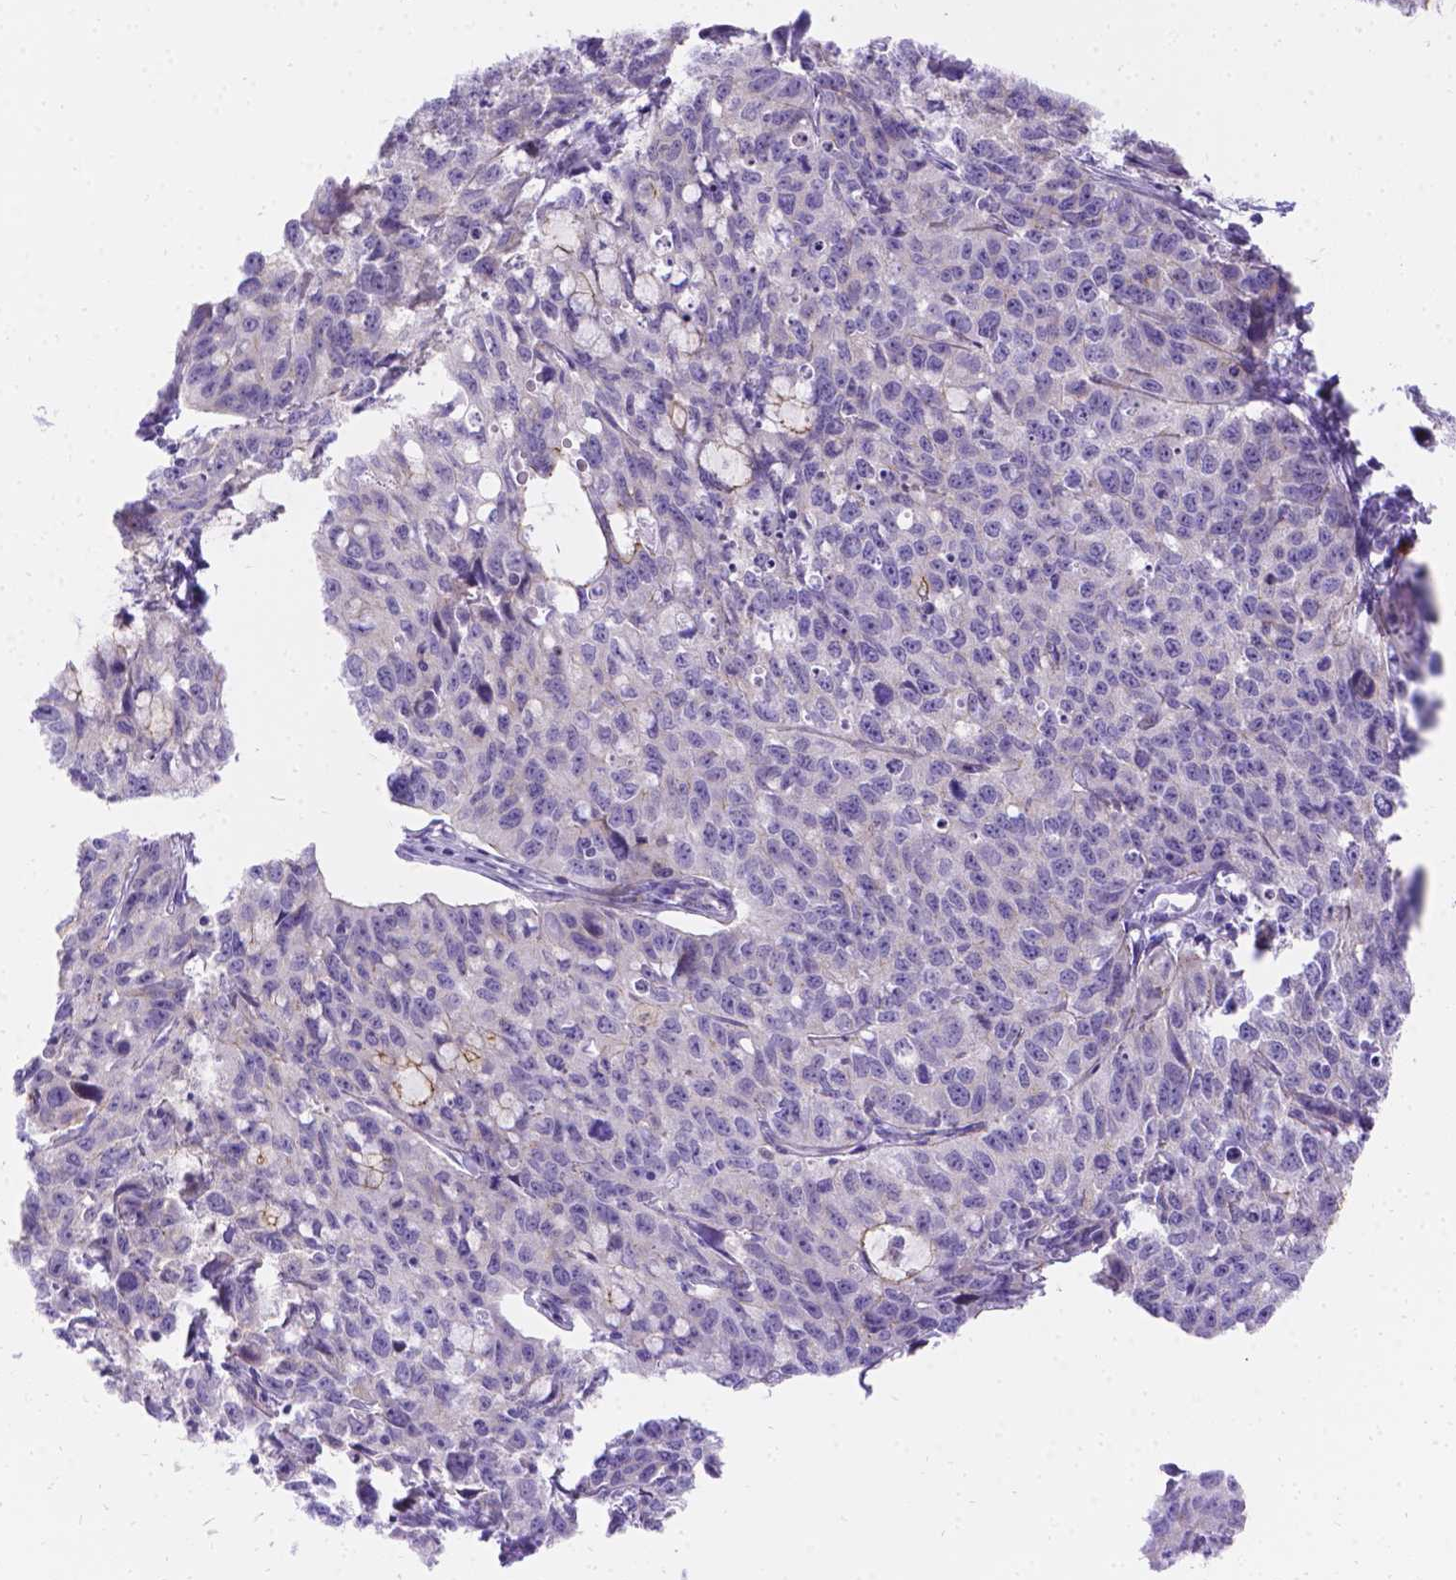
{"staining": {"intensity": "negative", "quantity": "none", "location": "none"}, "tissue": "cervical cancer", "cell_type": "Tumor cells", "image_type": "cancer", "snomed": [{"axis": "morphology", "description": "Squamous cell carcinoma, NOS"}, {"axis": "topography", "description": "Cervix"}], "caption": "An image of cervical cancer (squamous cell carcinoma) stained for a protein reveals no brown staining in tumor cells. (DAB immunohistochemistry, high magnification).", "gene": "PALS1", "patient": {"sex": "female", "age": 28}}